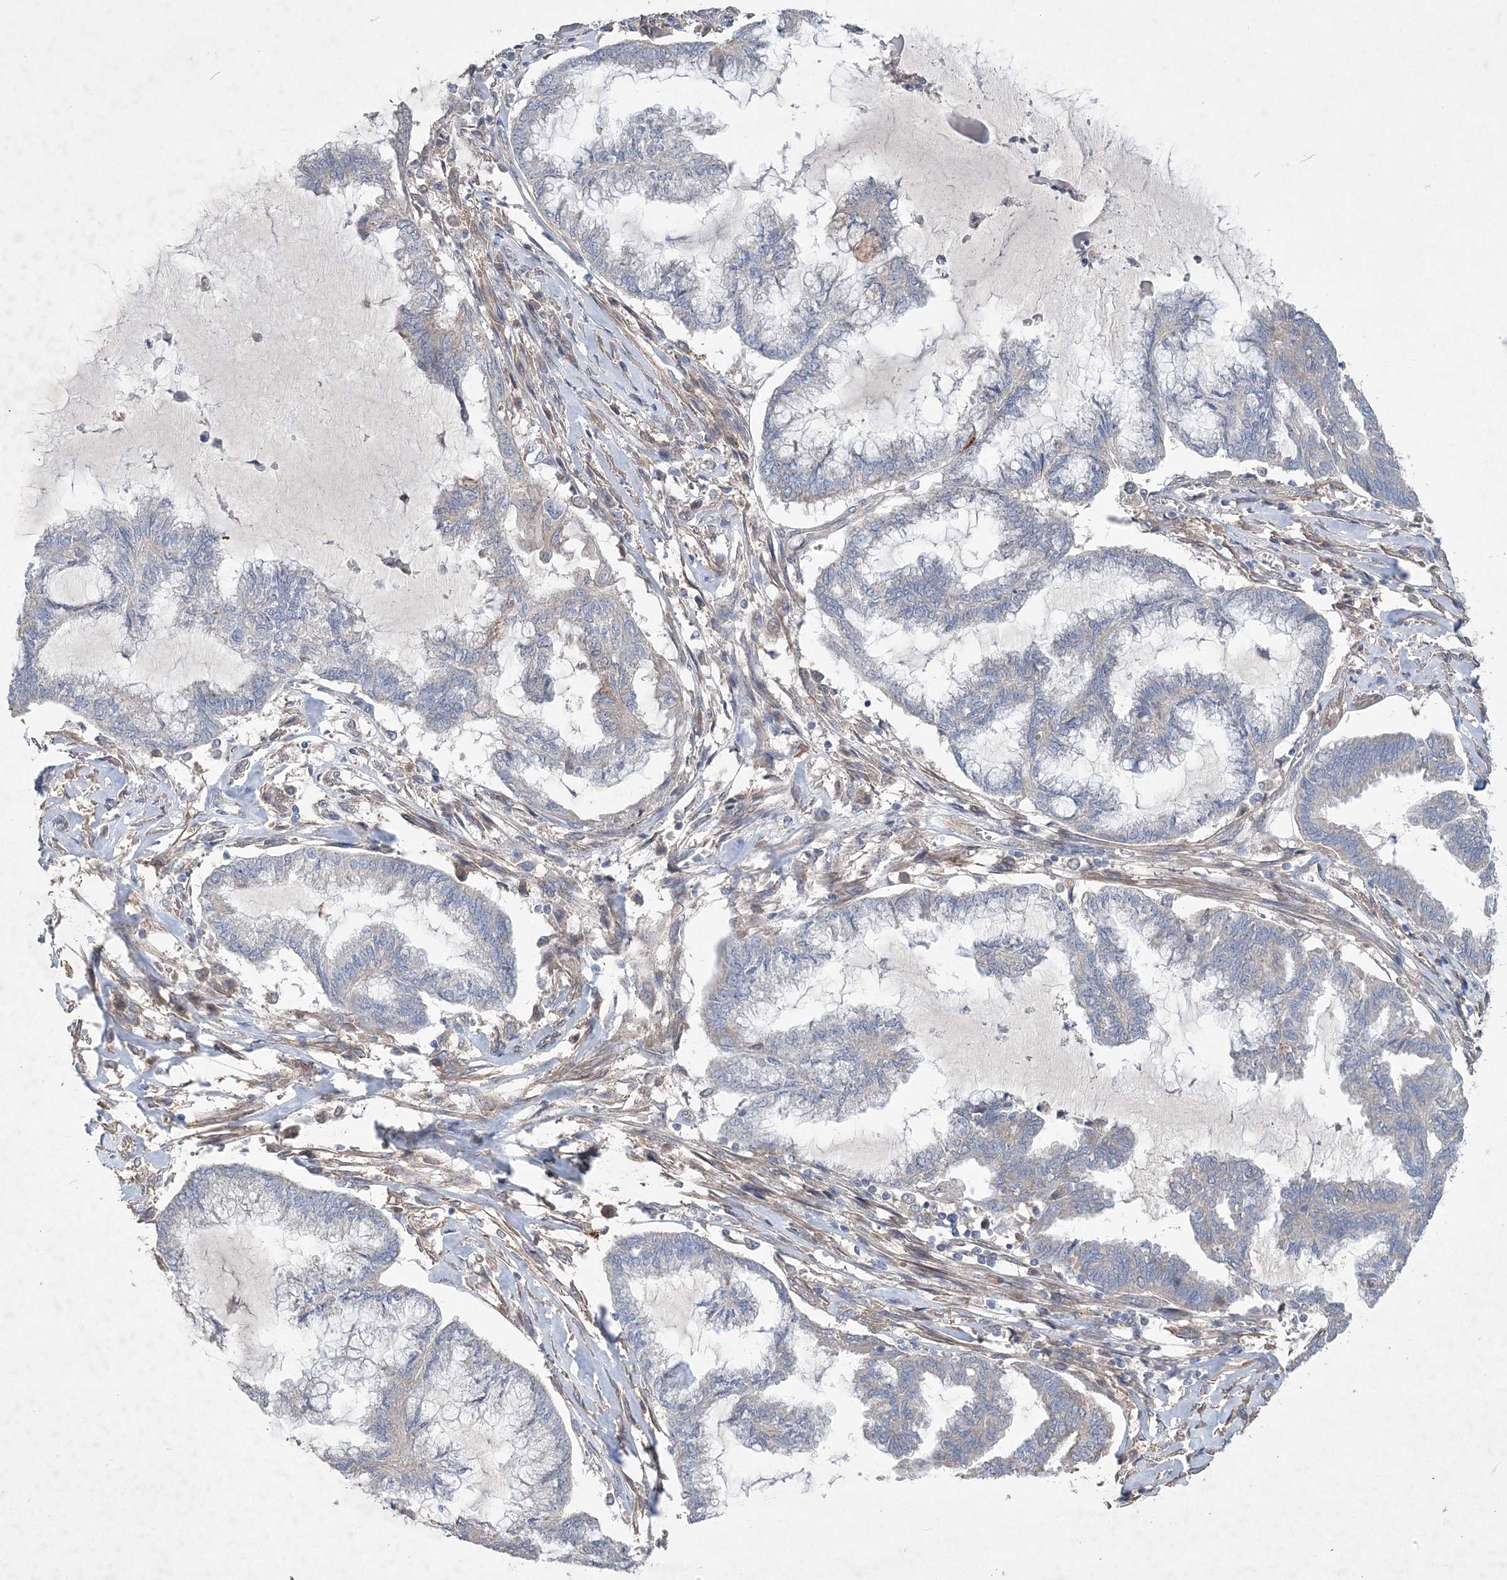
{"staining": {"intensity": "negative", "quantity": "none", "location": "none"}, "tissue": "endometrial cancer", "cell_type": "Tumor cells", "image_type": "cancer", "snomed": [{"axis": "morphology", "description": "Adenocarcinoma, NOS"}, {"axis": "topography", "description": "Endometrium"}], "caption": "DAB immunohistochemical staining of endometrial cancer (adenocarcinoma) reveals no significant staining in tumor cells. The staining was performed using DAB to visualize the protein expression in brown, while the nuclei were stained in blue with hematoxylin (Magnification: 20x).", "gene": "MTRF1L", "patient": {"sex": "female", "age": 86}}